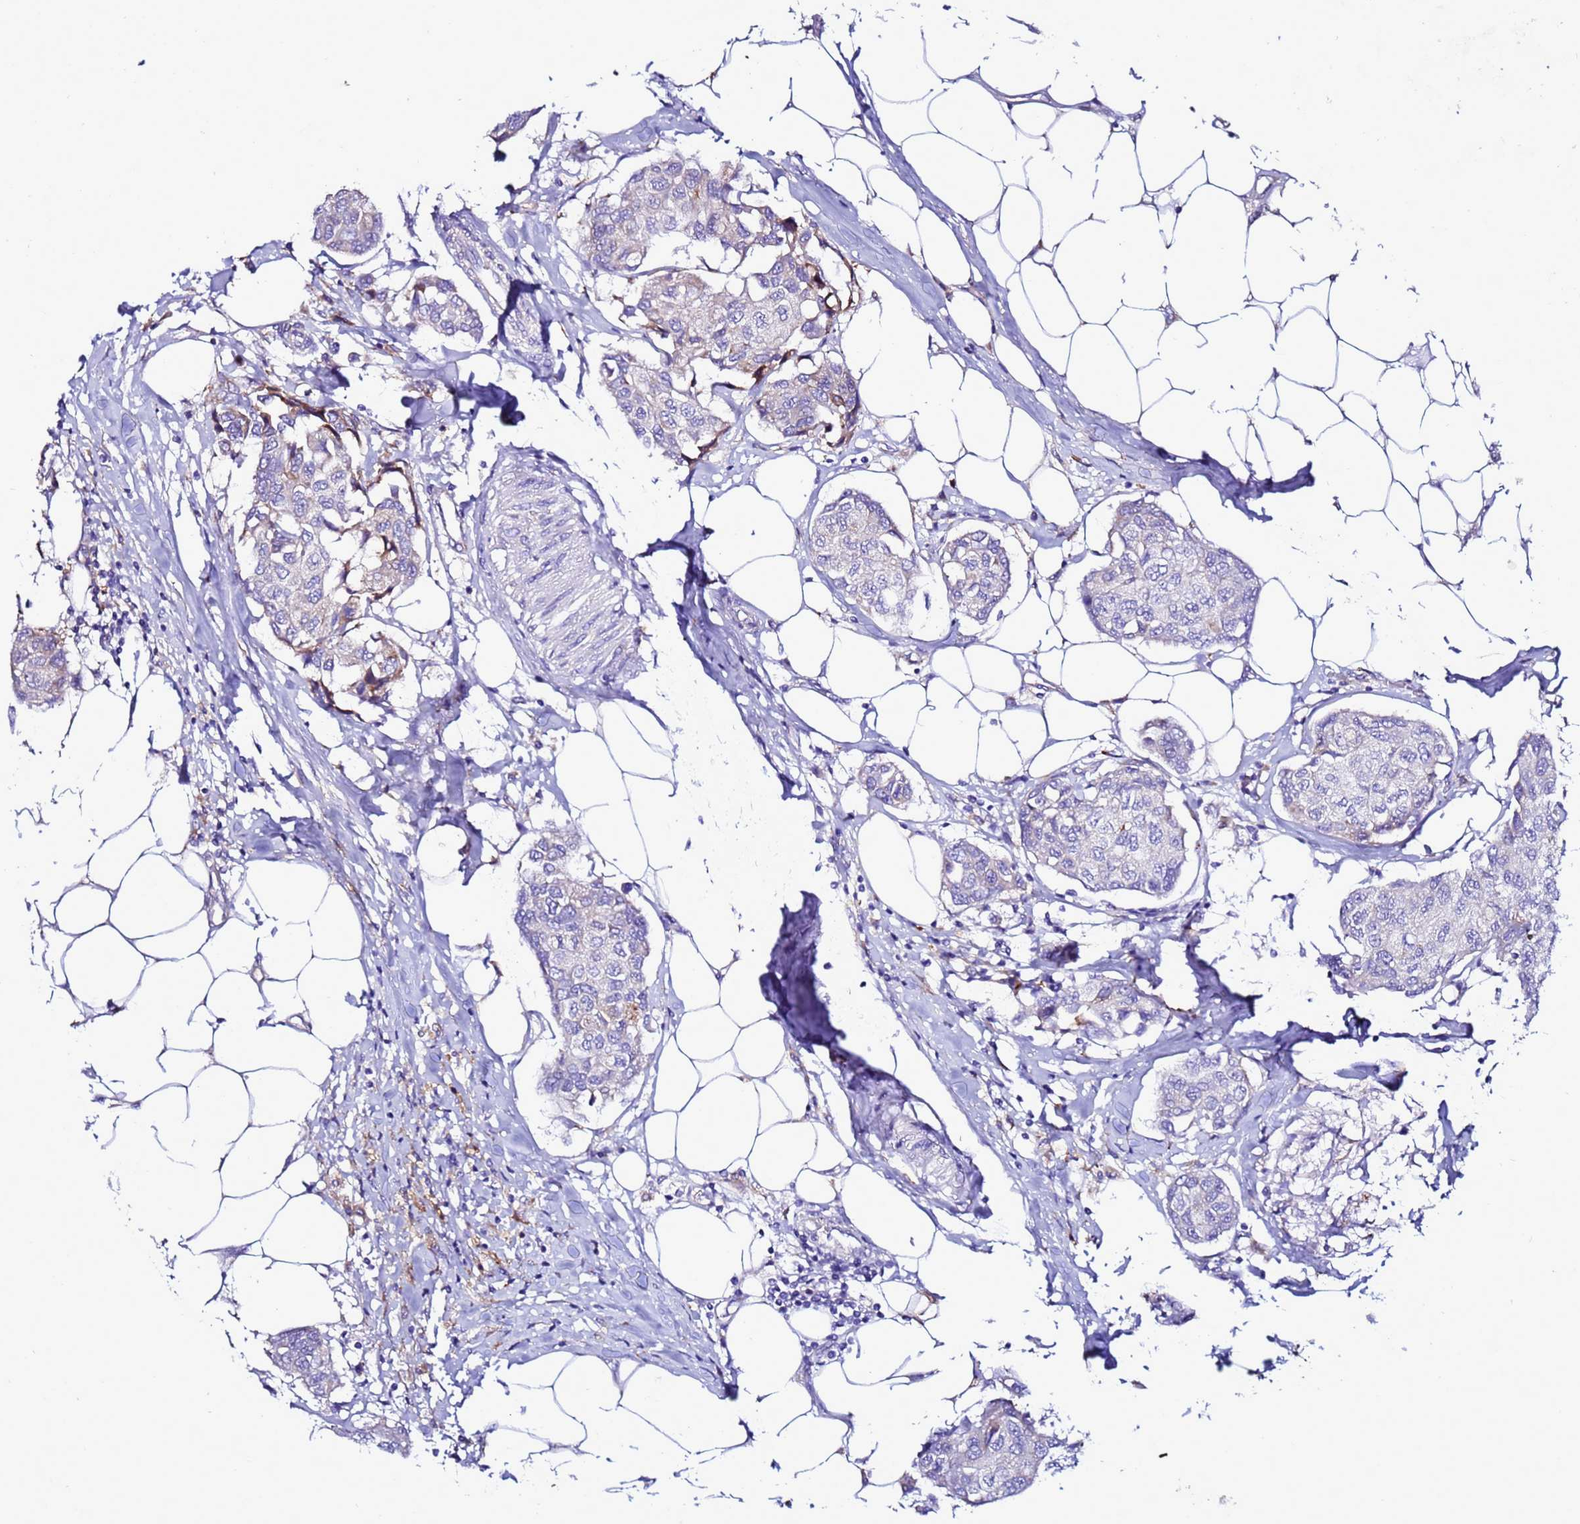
{"staining": {"intensity": "negative", "quantity": "none", "location": "none"}, "tissue": "breast cancer", "cell_type": "Tumor cells", "image_type": "cancer", "snomed": [{"axis": "morphology", "description": "Duct carcinoma"}, {"axis": "topography", "description": "Breast"}], "caption": "Intraductal carcinoma (breast) was stained to show a protein in brown. There is no significant positivity in tumor cells.", "gene": "ANTKMT", "patient": {"sex": "female", "age": 80}}